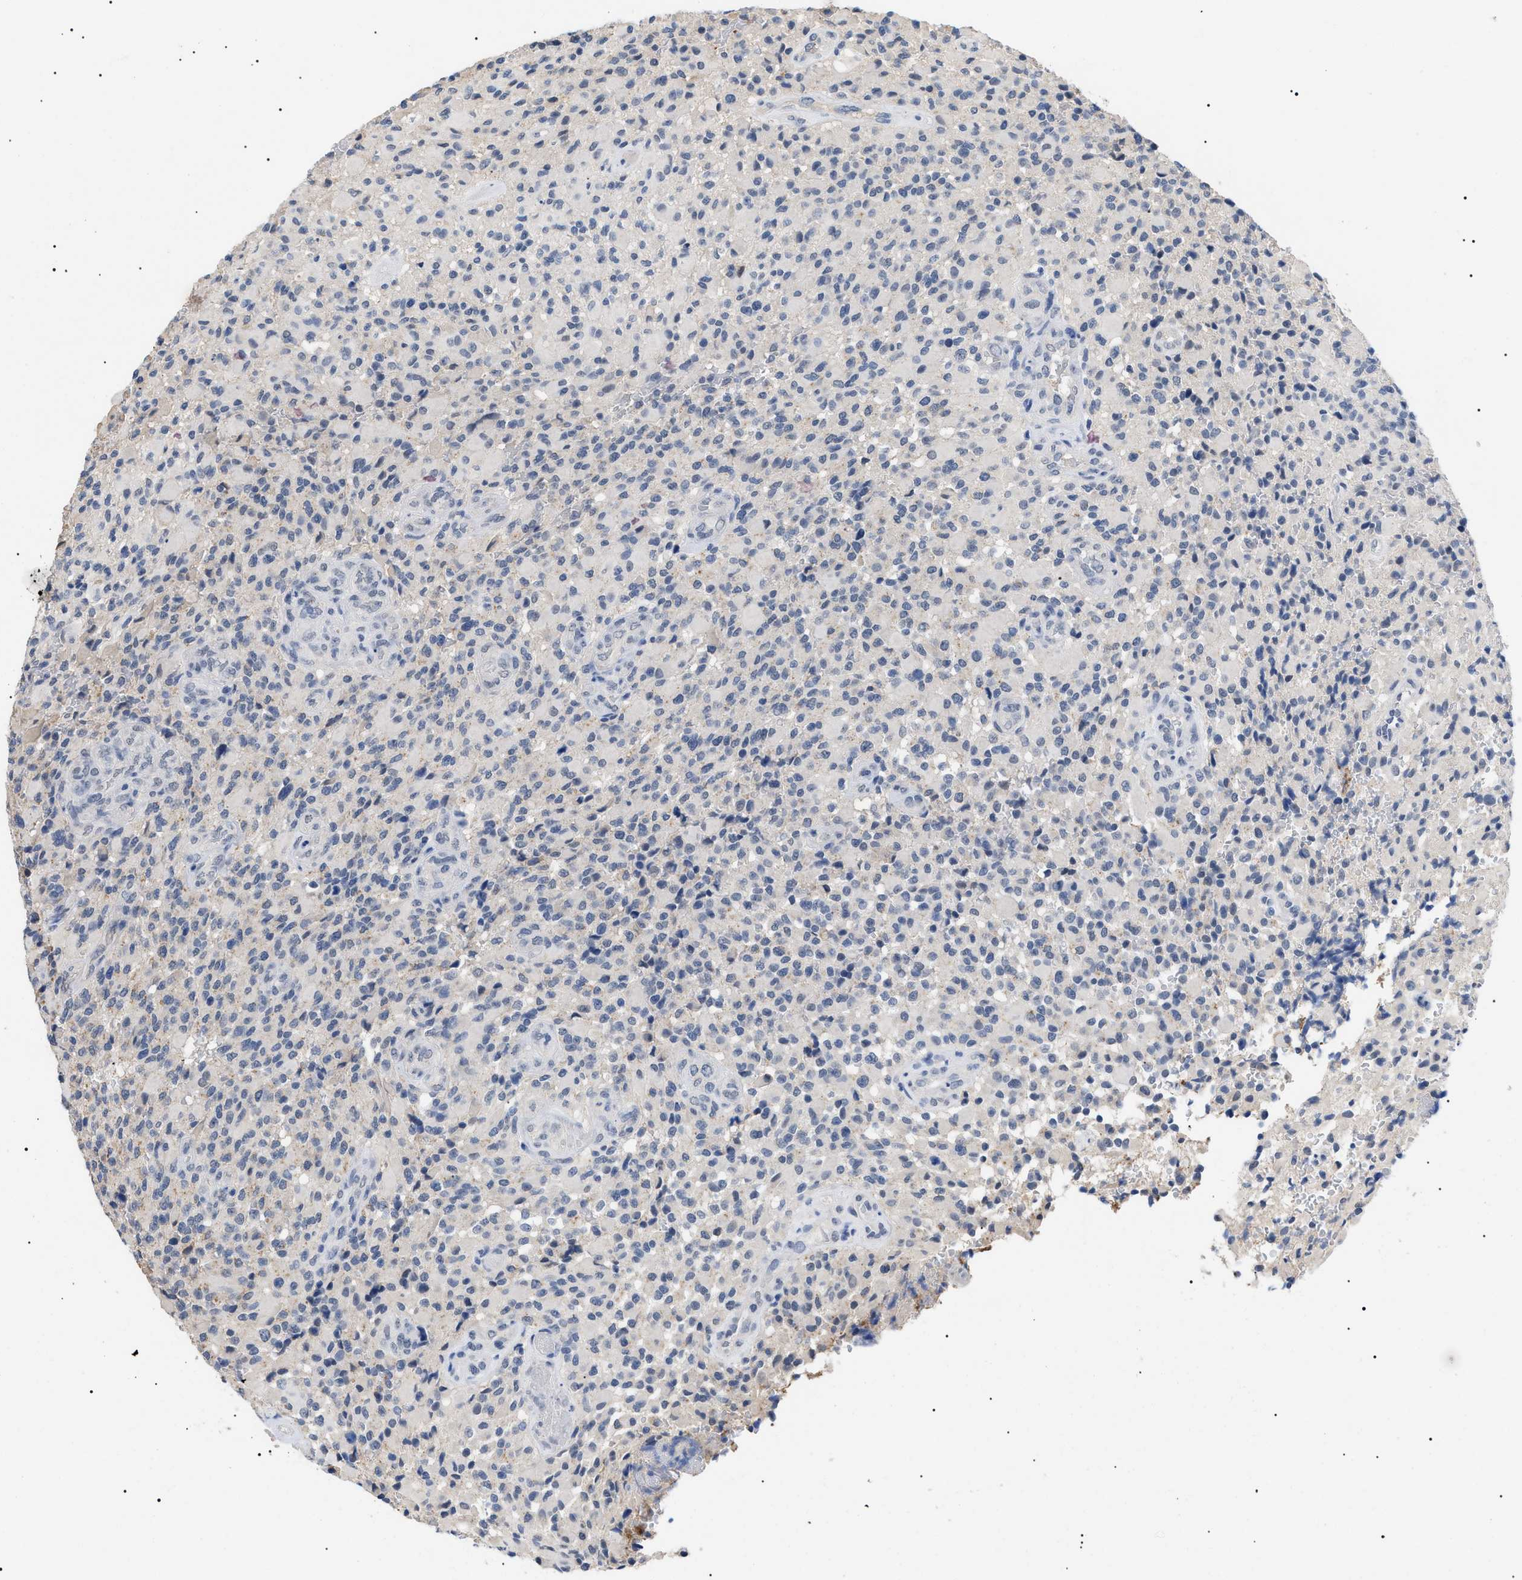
{"staining": {"intensity": "negative", "quantity": "none", "location": "none"}, "tissue": "glioma", "cell_type": "Tumor cells", "image_type": "cancer", "snomed": [{"axis": "morphology", "description": "Glioma, malignant, High grade"}, {"axis": "topography", "description": "Brain"}], "caption": "The photomicrograph shows no significant positivity in tumor cells of malignant high-grade glioma.", "gene": "PRRT2", "patient": {"sex": "male", "age": 71}}